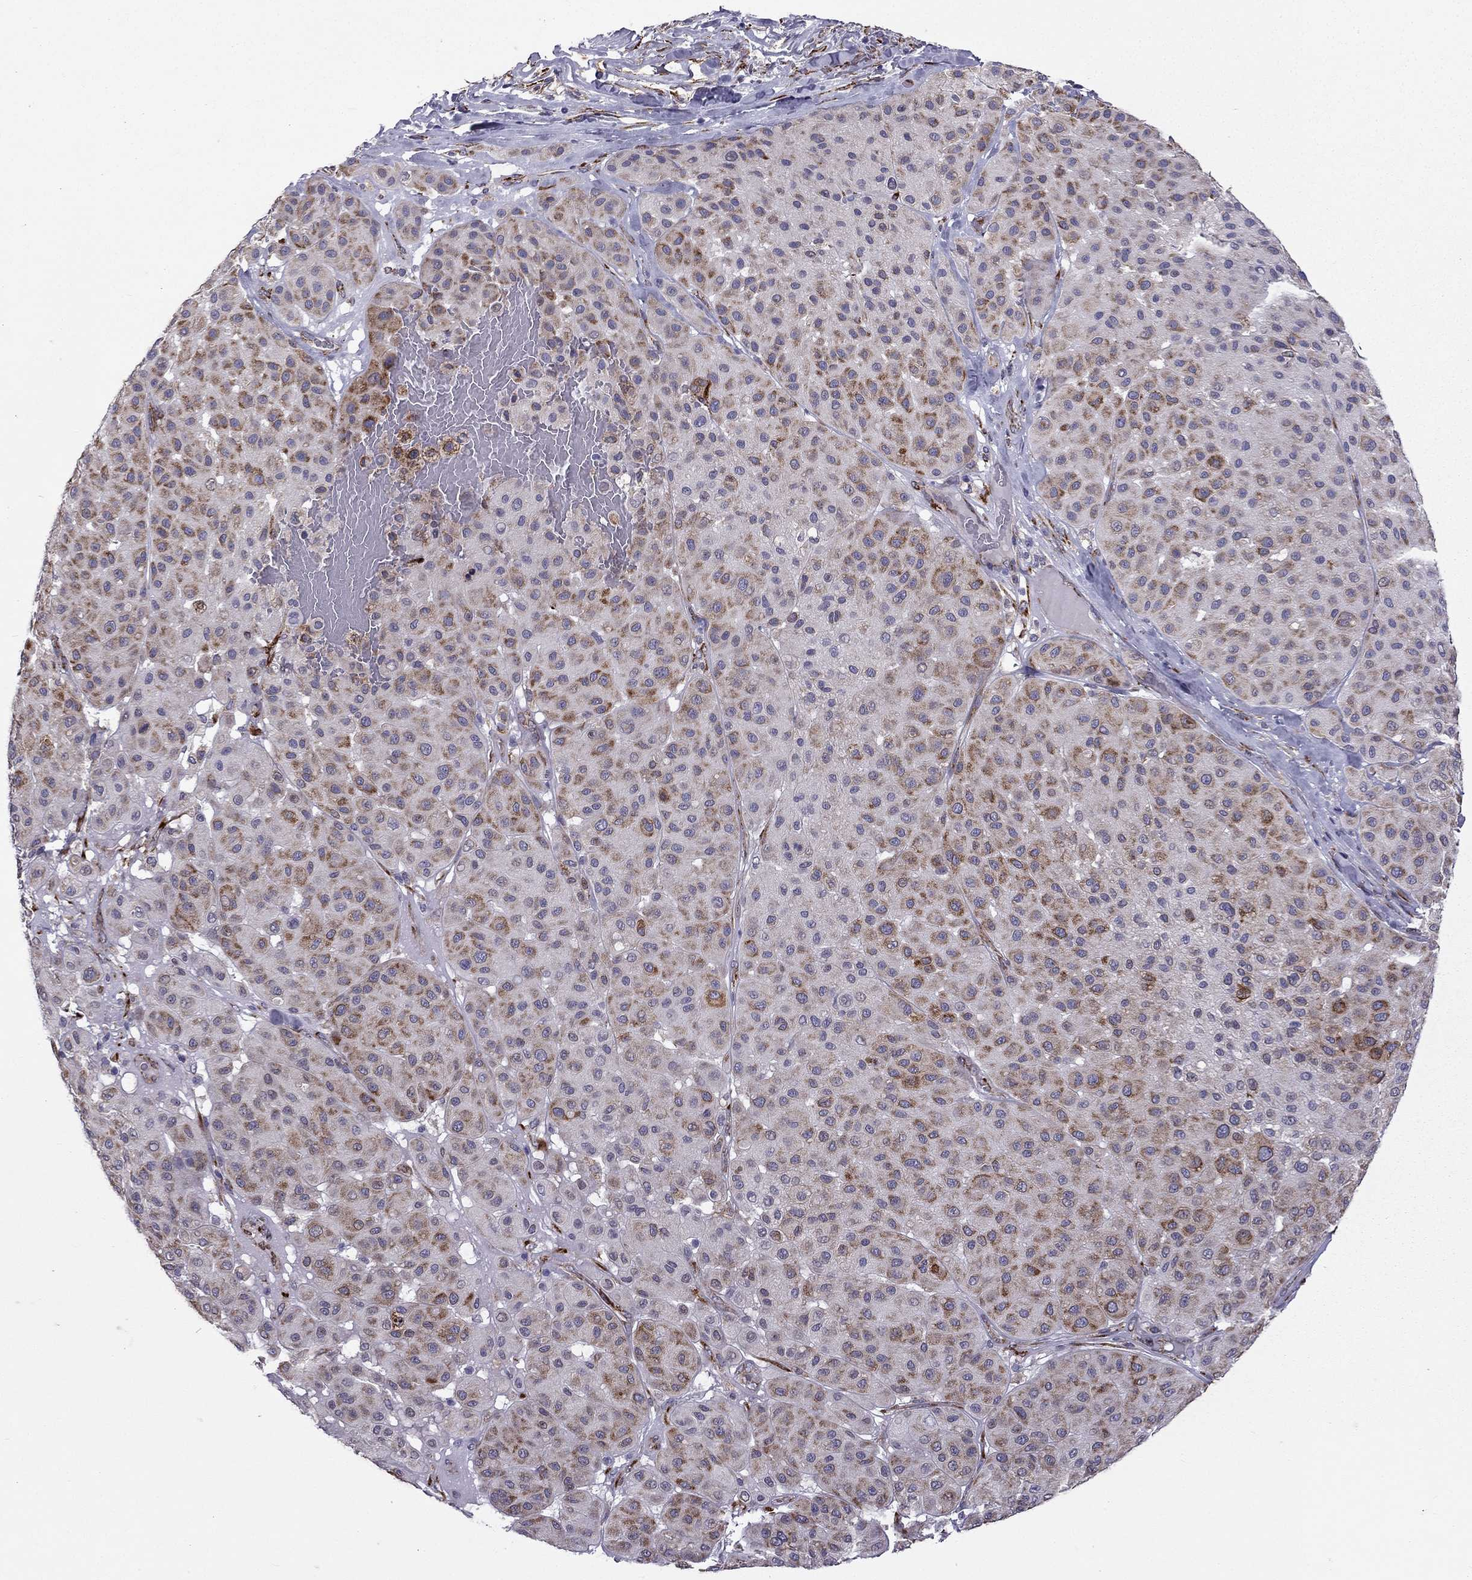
{"staining": {"intensity": "strong", "quantity": "<25%", "location": "cytoplasmic/membranous"}, "tissue": "melanoma", "cell_type": "Tumor cells", "image_type": "cancer", "snomed": [{"axis": "morphology", "description": "Malignant melanoma, Metastatic site"}, {"axis": "topography", "description": "Smooth muscle"}], "caption": "Human malignant melanoma (metastatic site) stained with a brown dye demonstrates strong cytoplasmic/membranous positive staining in approximately <25% of tumor cells.", "gene": "IKBIP", "patient": {"sex": "male", "age": 41}}